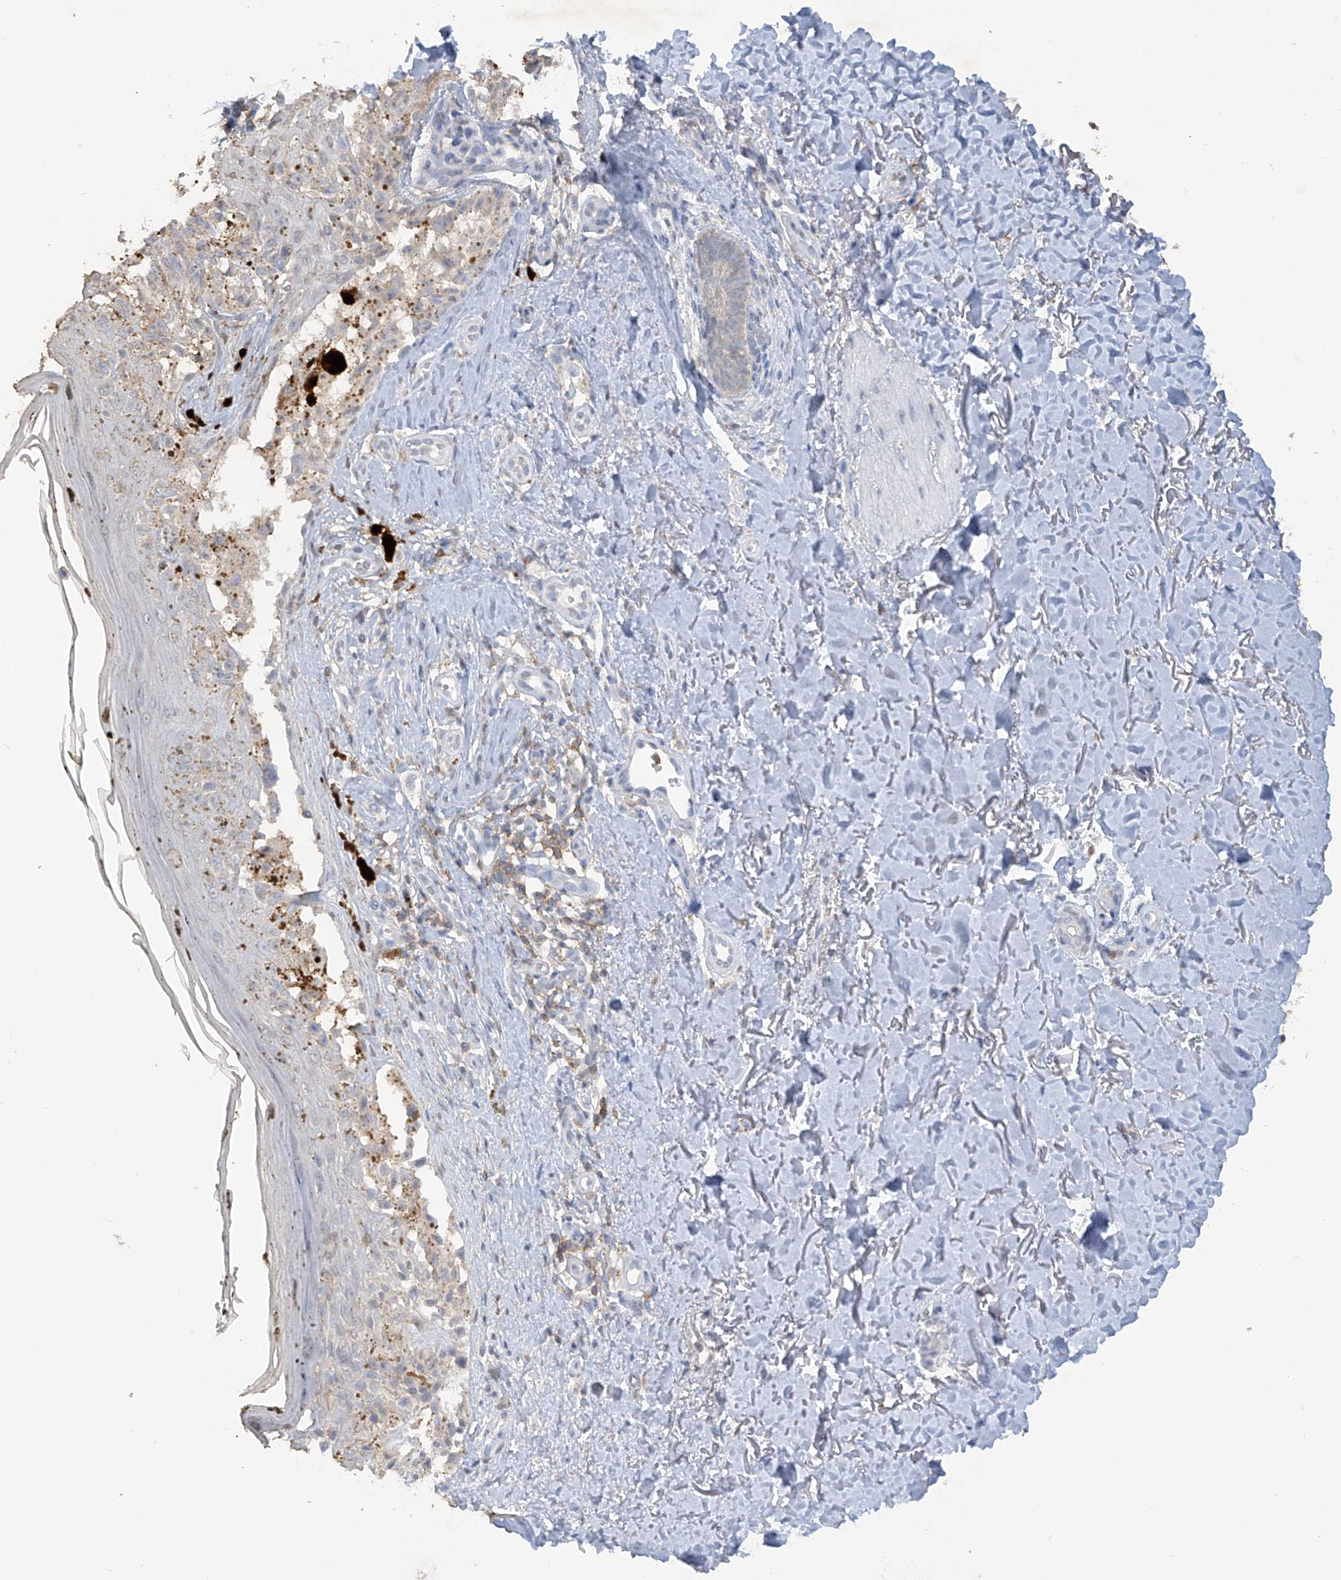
{"staining": {"intensity": "weak", "quantity": "<25%", "location": "cytoplasmic/membranous"}, "tissue": "melanoma", "cell_type": "Tumor cells", "image_type": "cancer", "snomed": [{"axis": "morphology", "description": "Malignant melanoma, NOS"}, {"axis": "topography", "description": "Skin"}], "caption": "Image shows no protein expression in tumor cells of melanoma tissue. (Stains: DAB immunohistochemistry (IHC) with hematoxylin counter stain, Microscopy: brightfield microscopy at high magnification).", "gene": "HAS3", "patient": {"sex": "female", "age": 50}}